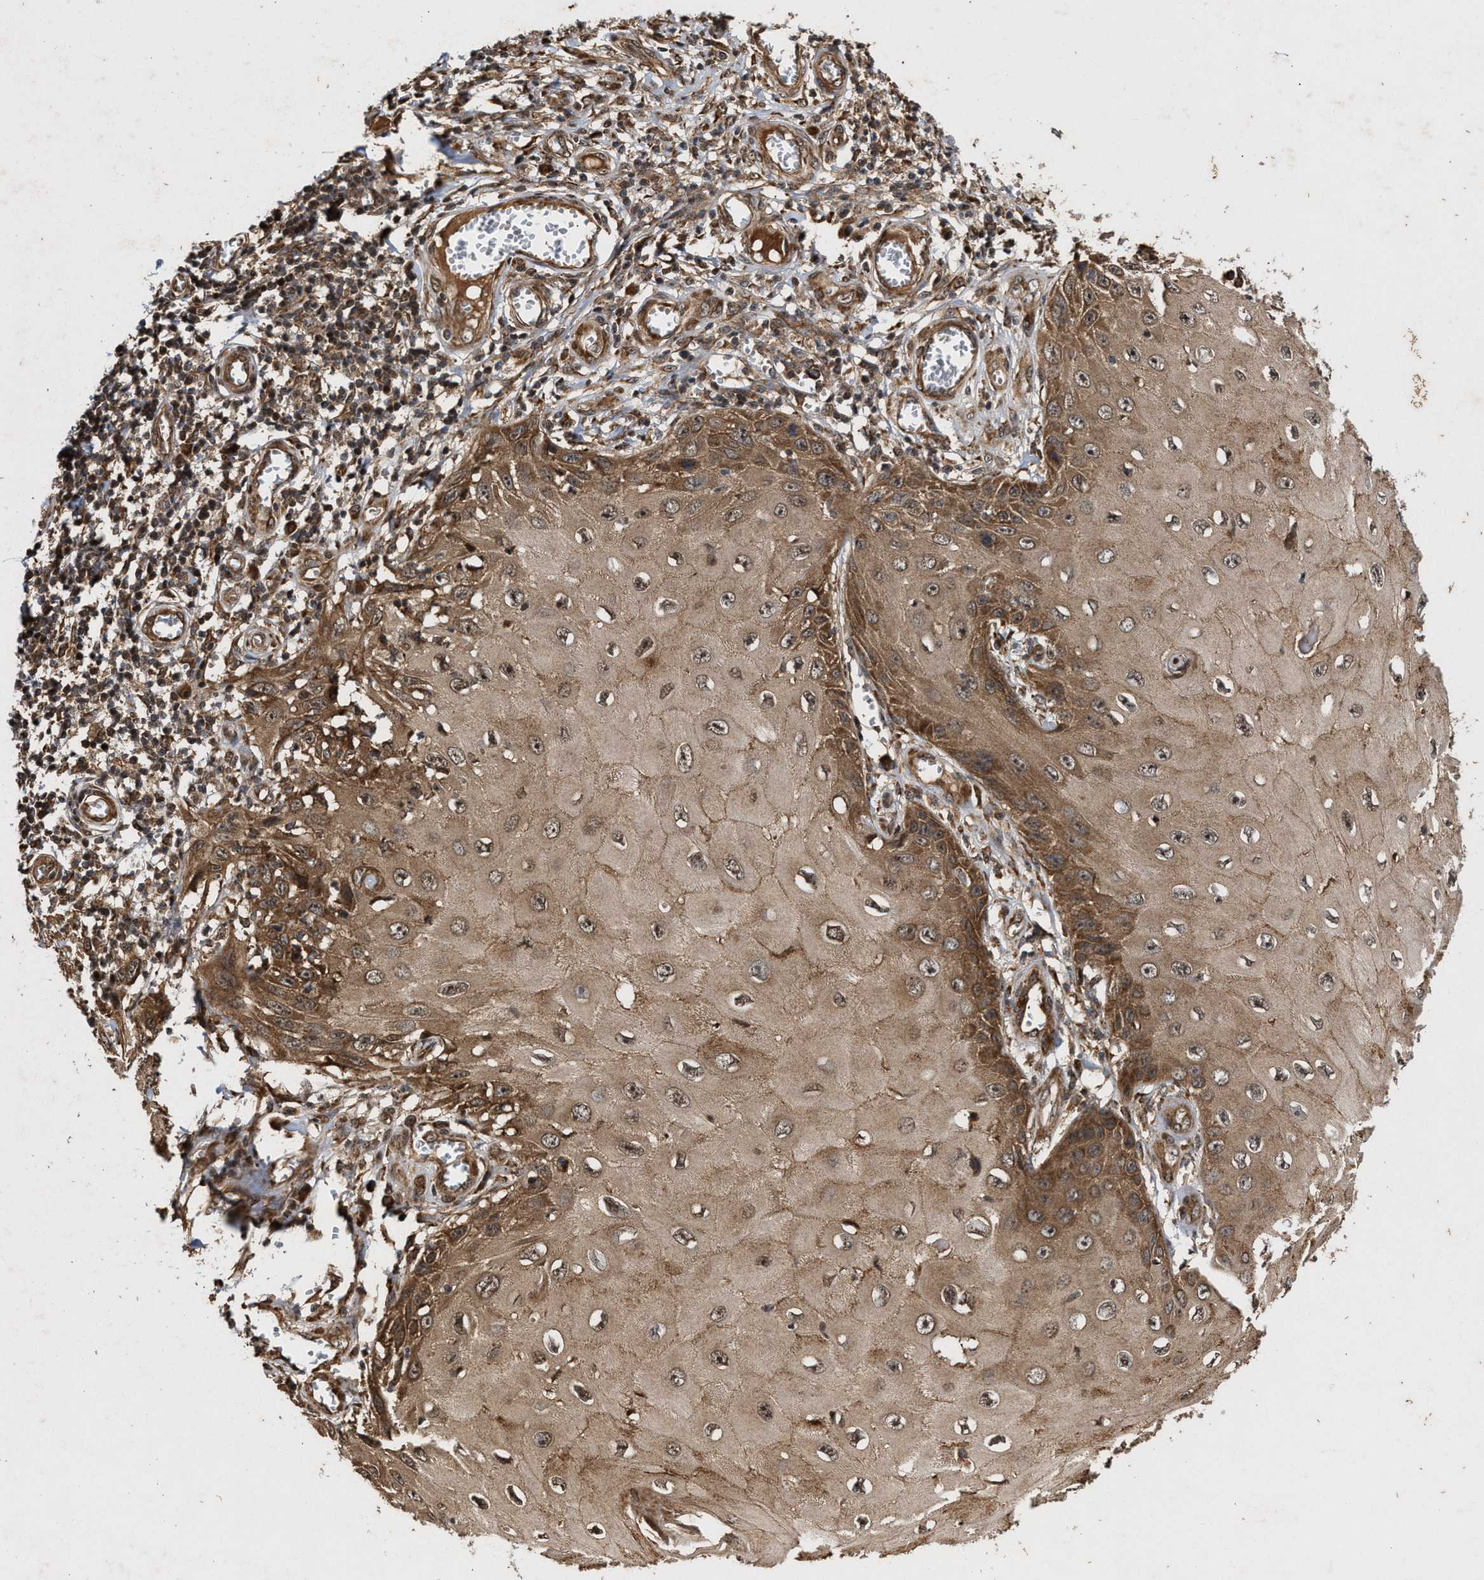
{"staining": {"intensity": "moderate", "quantity": ">75%", "location": "cytoplasmic/membranous"}, "tissue": "skin cancer", "cell_type": "Tumor cells", "image_type": "cancer", "snomed": [{"axis": "morphology", "description": "Squamous cell carcinoma, NOS"}, {"axis": "topography", "description": "Skin"}], "caption": "A medium amount of moderate cytoplasmic/membranous positivity is seen in approximately >75% of tumor cells in skin cancer tissue. Using DAB (brown) and hematoxylin (blue) stains, captured at high magnification using brightfield microscopy.", "gene": "CFLAR", "patient": {"sex": "female", "age": 73}}